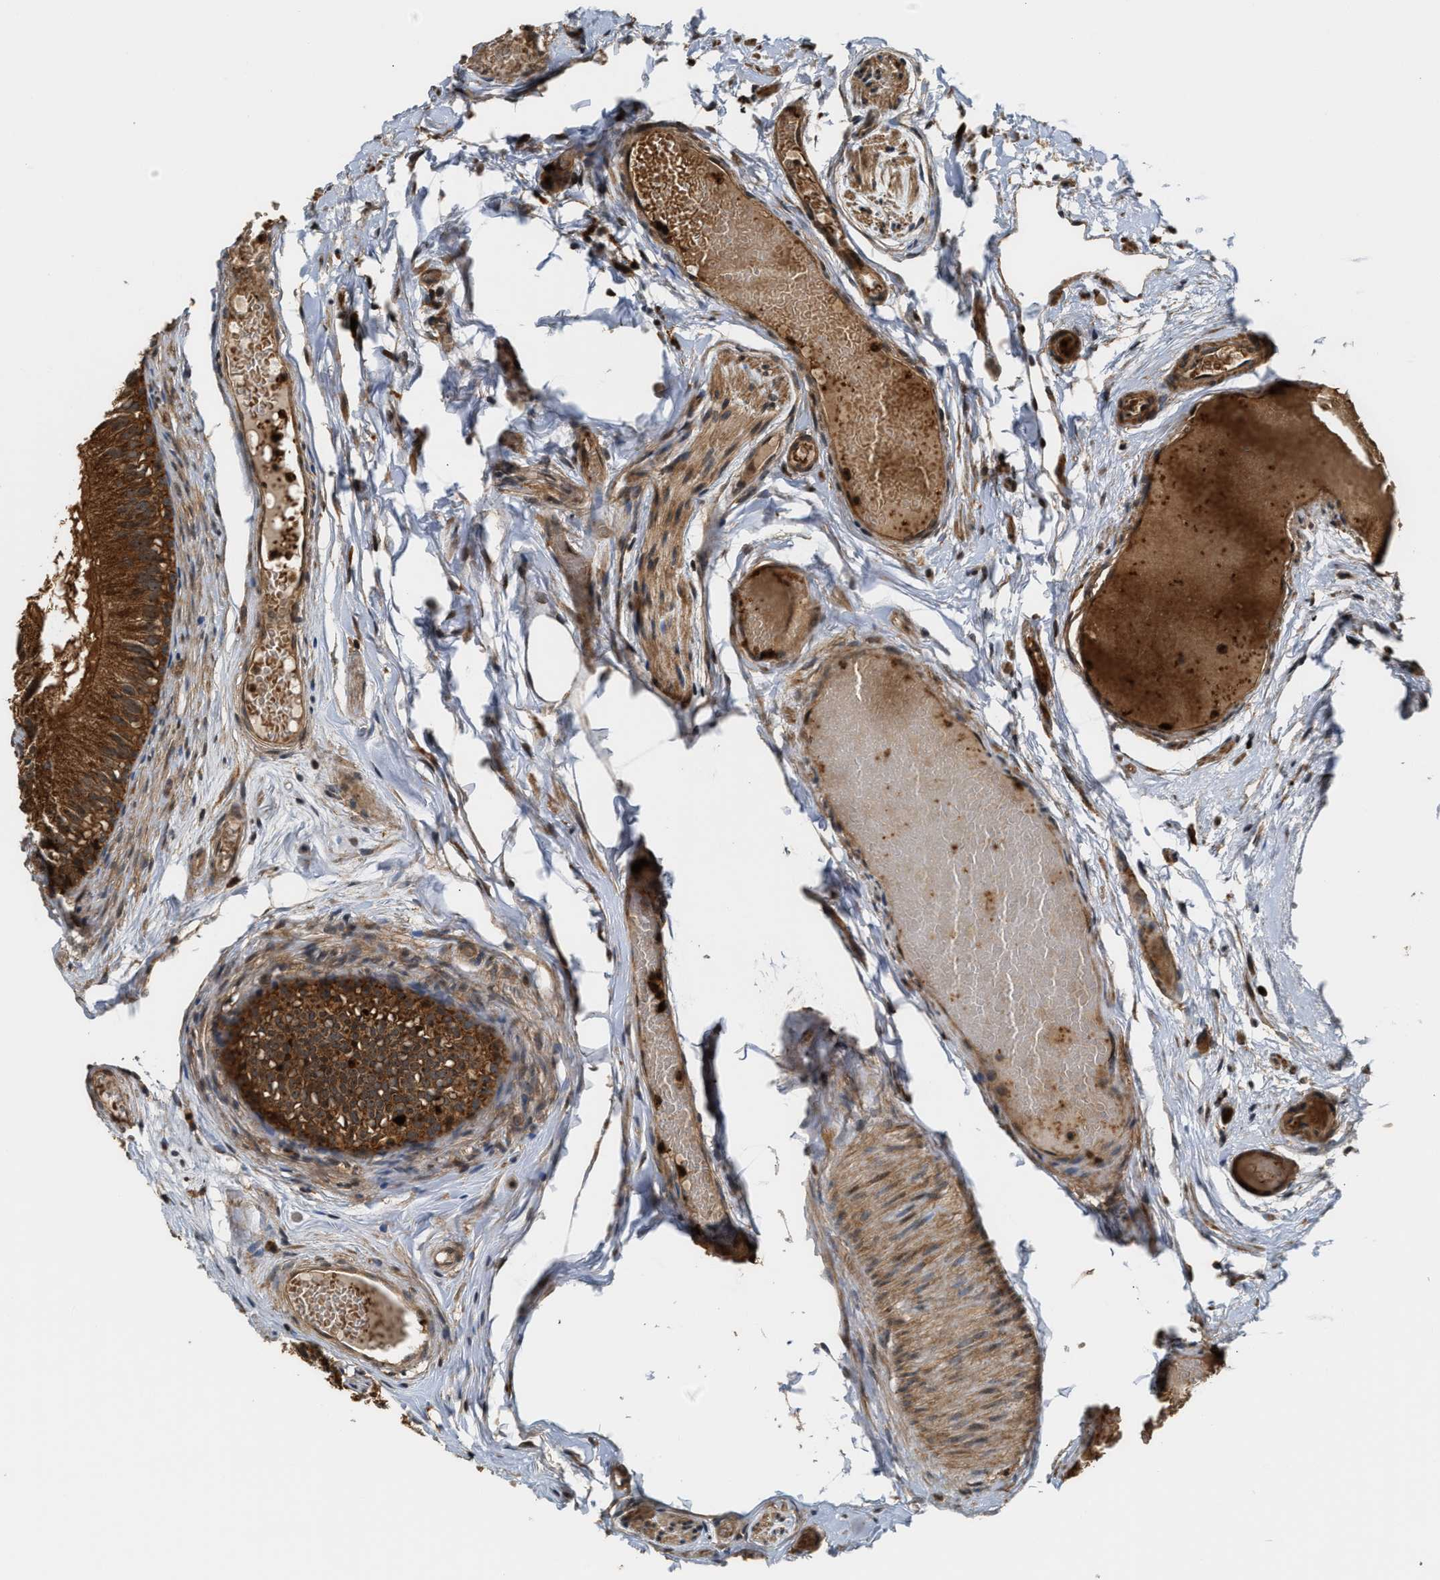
{"staining": {"intensity": "strong", "quantity": ">75%", "location": "cytoplasmic/membranous"}, "tissue": "epididymis", "cell_type": "Glandular cells", "image_type": "normal", "snomed": [{"axis": "morphology", "description": "Normal tissue, NOS"}, {"axis": "topography", "description": "Epididymis"}], "caption": "Immunohistochemical staining of unremarkable human epididymis displays high levels of strong cytoplasmic/membranous staining in approximately >75% of glandular cells.", "gene": "SNX5", "patient": {"sex": "male", "age": 46}}